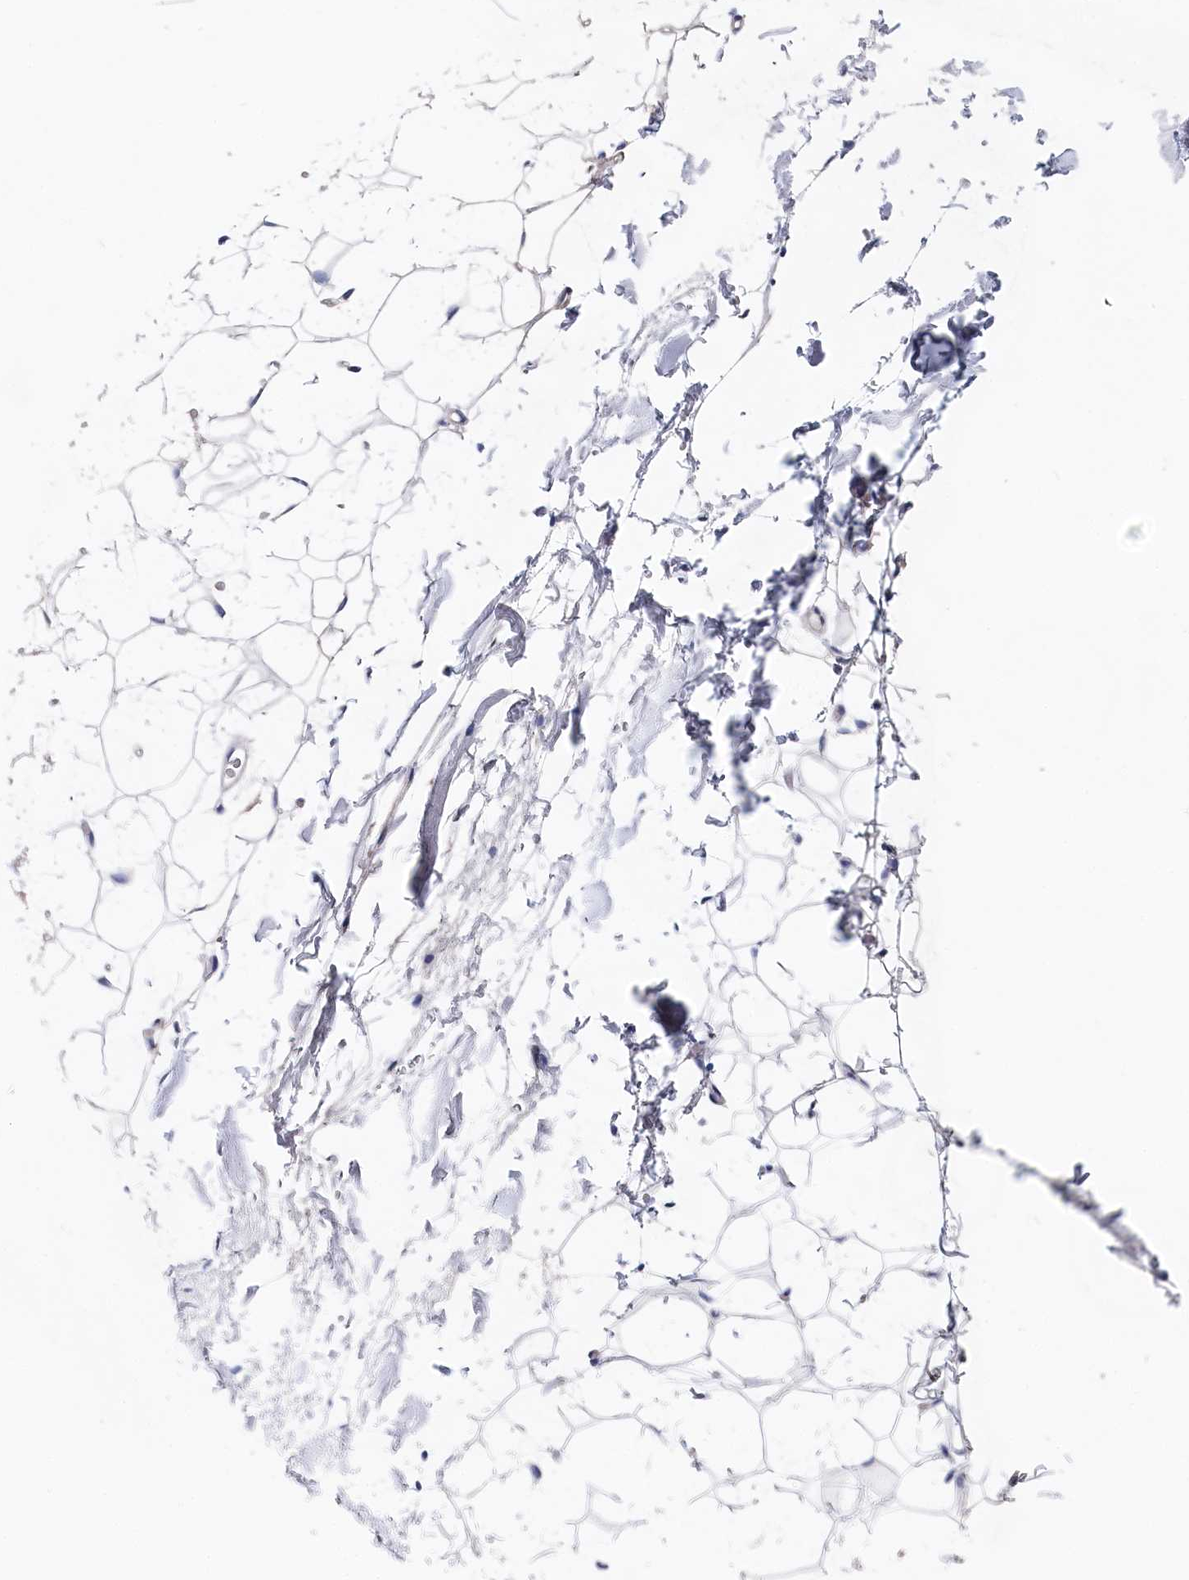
{"staining": {"intensity": "negative", "quantity": "none", "location": "none"}, "tissue": "adipose tissue", "cell_type": "Adipocytes", "image_type": "normal", "snomed": [{"axis": "morphology", "description": "Normal tissue, NOS"}, {"axis": "topography", "description": "Breast"}], "caption": "Adipocytes show no significant positivity in unremarkable adipose tissue. The staining was performed using DAB (3,3'-diaminobenzidine) to visualize the protein expression in brown, while the nuclei were stained in blue with hematoxylin (Magnification: 20x).", "gene": "BHMT", "patient": {"sex": "female", "age": 26}}